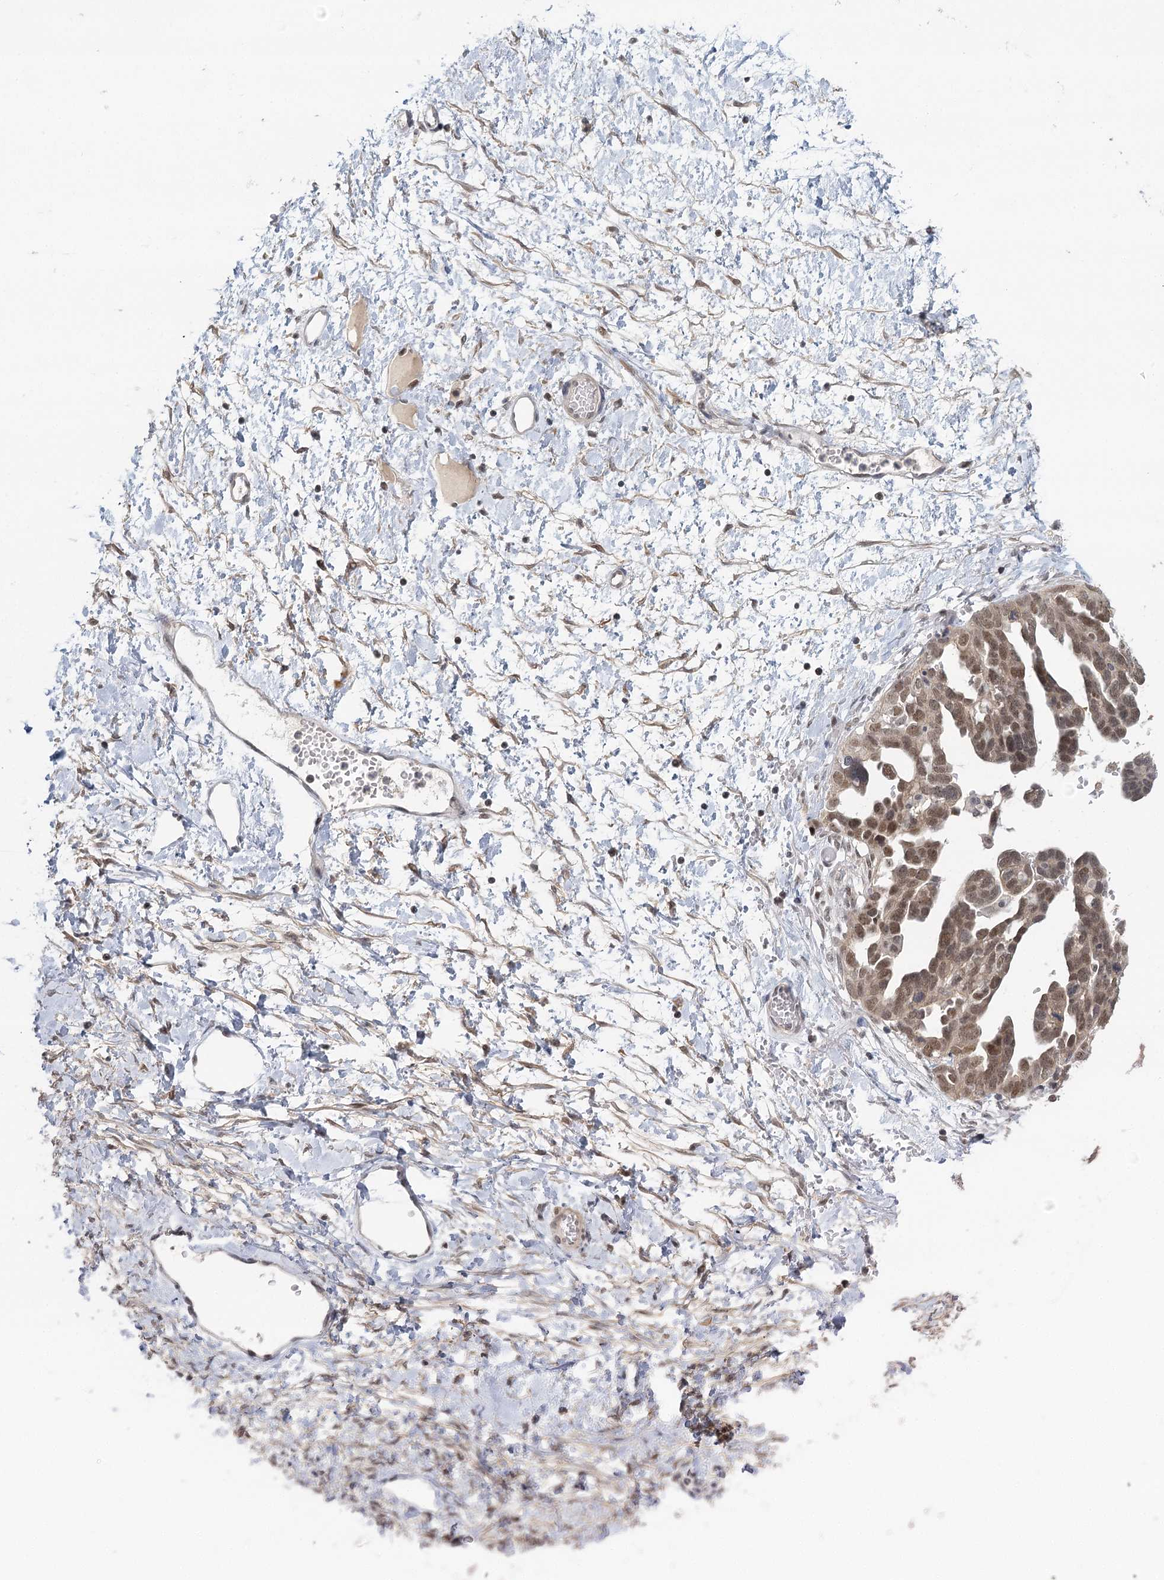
{"staining": {"intensity": "moderate", "quantity": "<25%", "location": "nuclear"}, "tissue": "ovarian cancer", "cell_type": "Tumor cells", "image_type": "cancer", "snomed": [{"axis": "morphology", "description": "Cystadenocarcinoma, serous, NOS"}, {"axis": "topography", "description": "Ovary"}], "caption": "A brown stain shows moderate nuclear positivity of a protein in human ovarian cancer tumor cells. (brown staining indicates protein expression, while blue staining denotes nuclei).", "gene": "GPATCH11", "patient": {"sex": "female", "age": 54}}